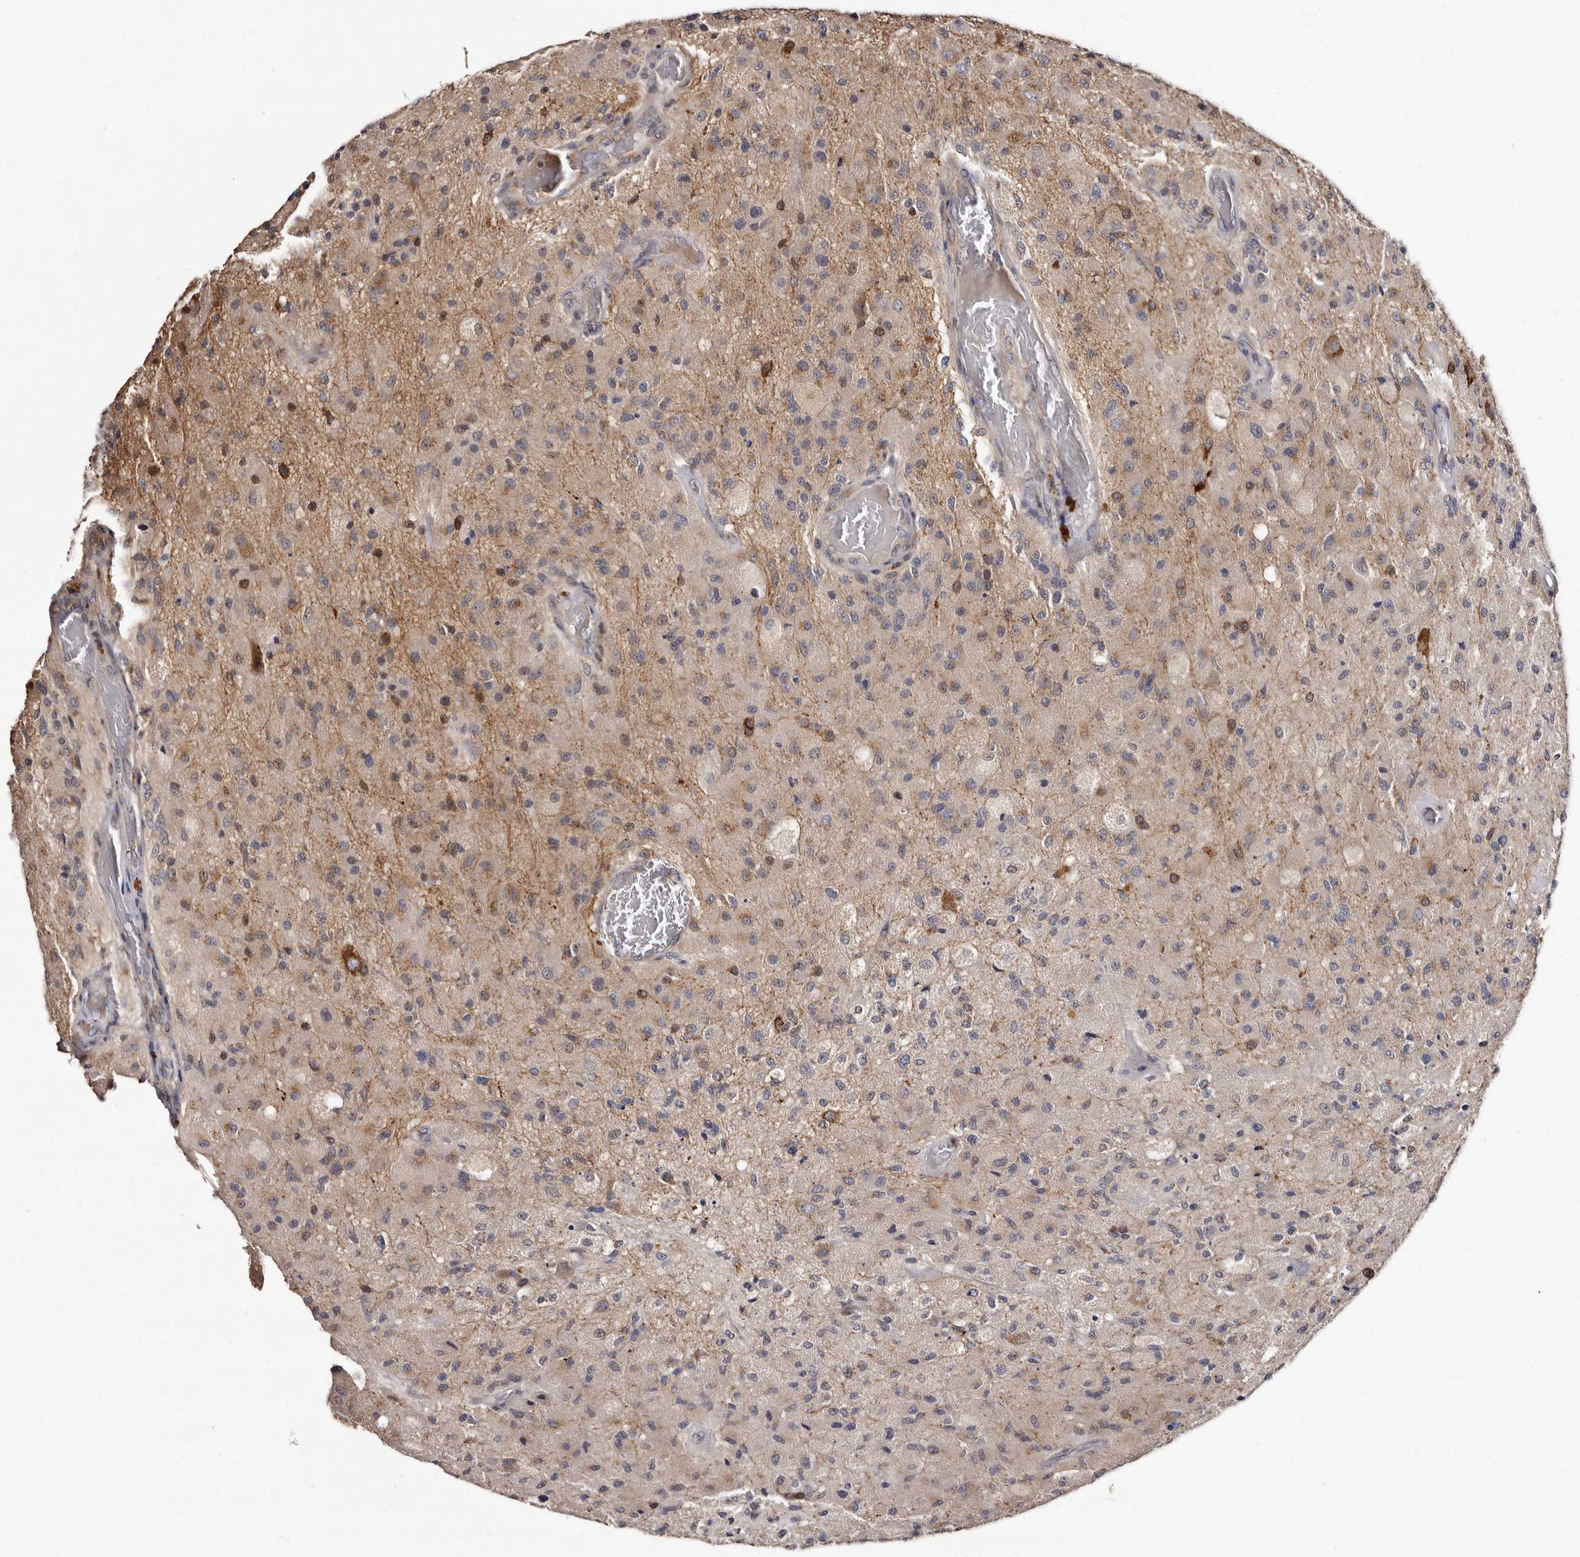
{"staining": {"intensity": "weak", "quantity": "<25%", "location": "cytoplasmic/membranous"}, "tissue": "glioma", "cell_type": "Tumor cells", "image_type": "cancer", "snomed": [{"axis": "morphology", "description": "Normal tissue, NOS"}, {"axis": "morphology", "description": "Glioma, malignant, High grade"}, {"axis": "topography", "description": "Cerebral cortex"}], "caption": "High magnification brightfield microscopy of glioma stained with DAB (3,3'-diaminobenzidine) (brown) and counterstained with hematoxylin (blue): tumor cells show no significant expression.", "gene": "FAM91A1", "patient": {"sex": "male", "age": 77}}